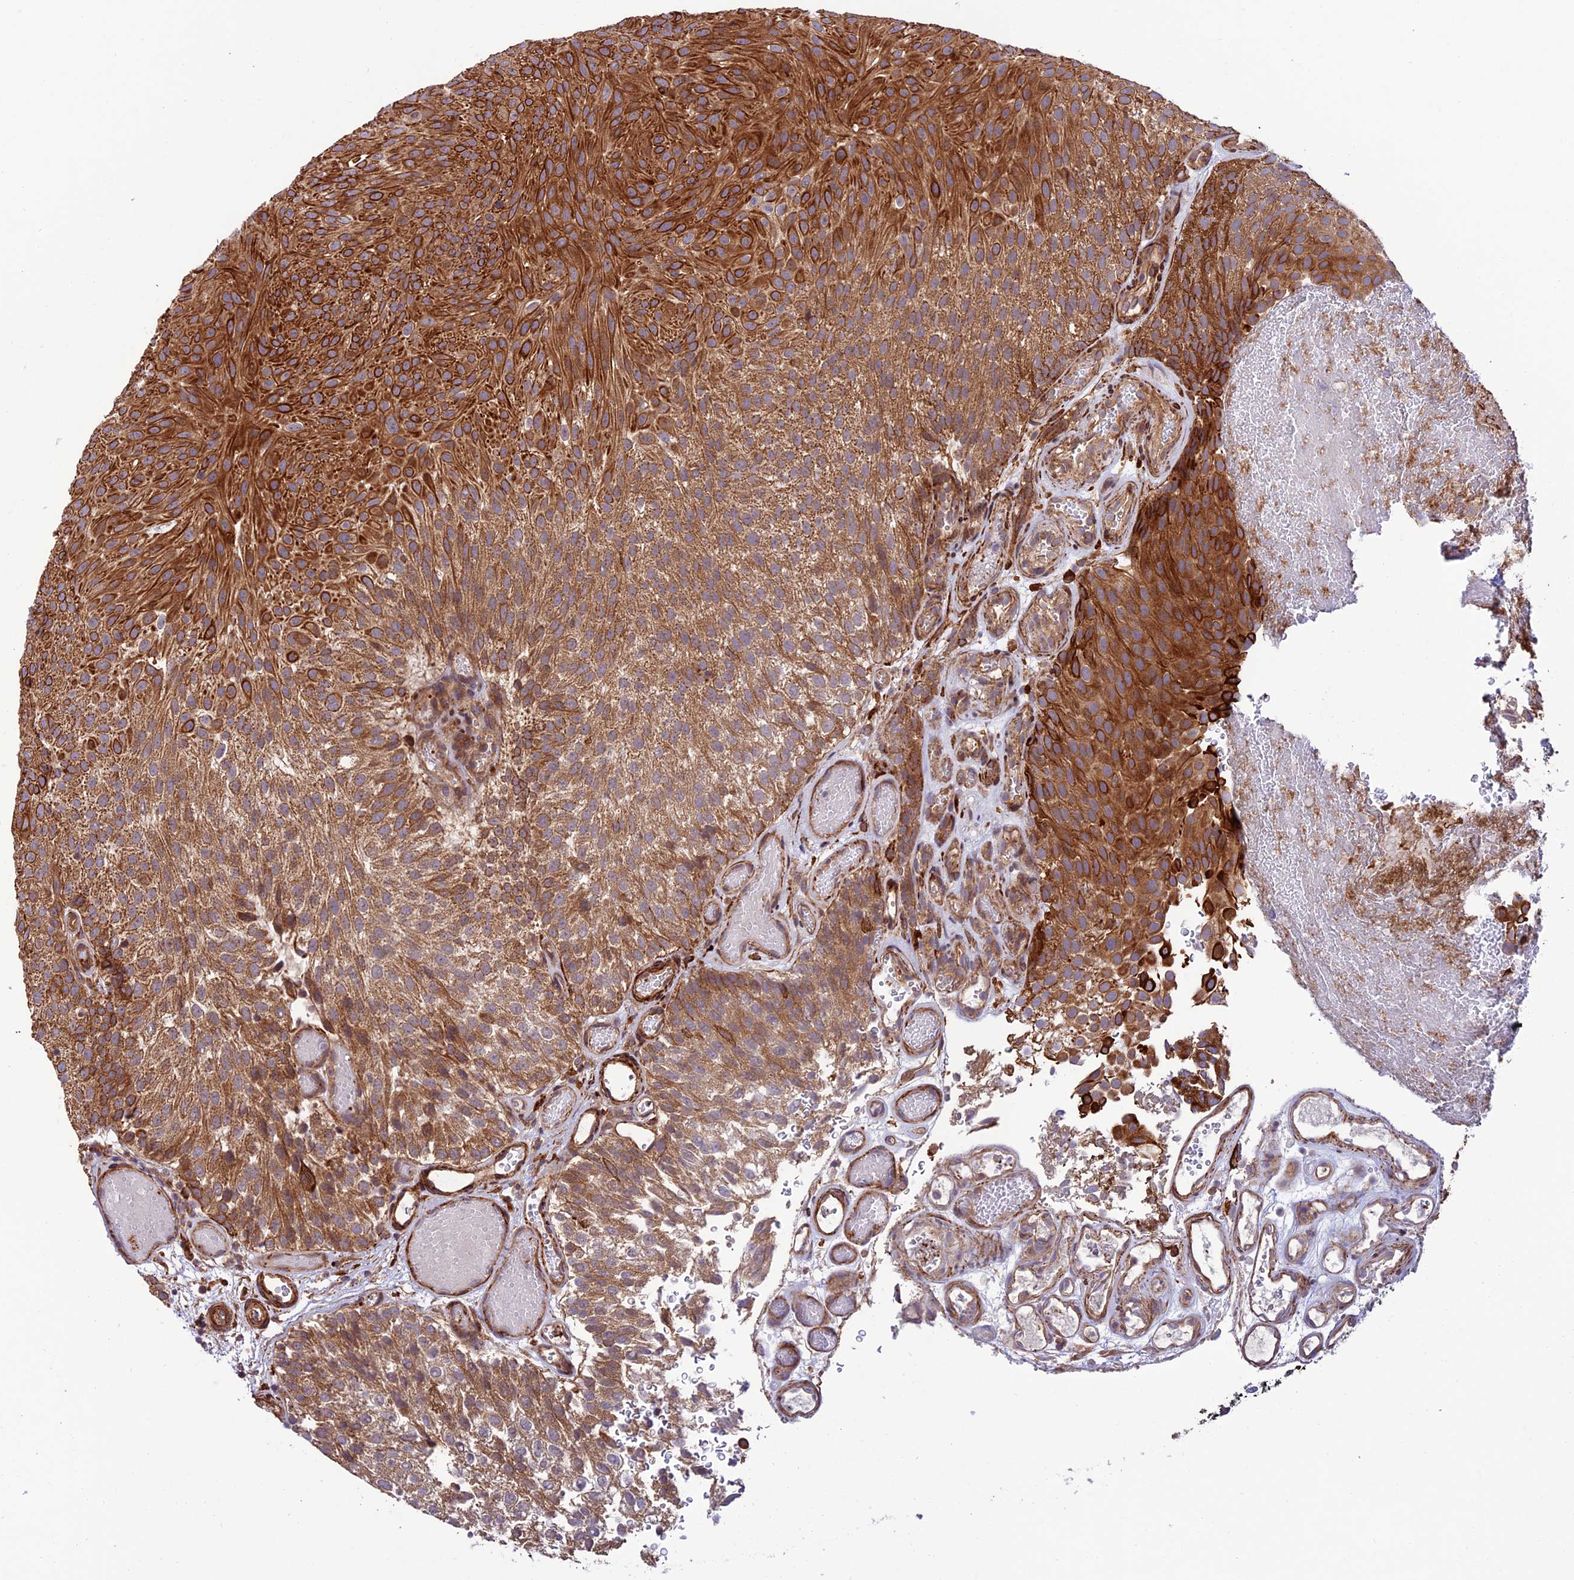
{"staining": {"intensity": "strong", "quantity": ">75%", "location": "cytoplasmic/membranous"}, "tissue": "urothelial cancer", "cell_type": "Tumor cells", "image_type": "cancer", "snomed": [{"axis": "morphology", "description": "Urothelial carcinoma, Low grade"}, {"axis": "topography", "description": "Urinary bladder"}], "caption": "Protein expression analysis of urothelial carcinoma (low-grade) demonstrates strong cytoplasmic/membranous expression in about >75% of tumor cells.", "gene": "TNIP3", "patient": {"sex": "male", "age": 78}}